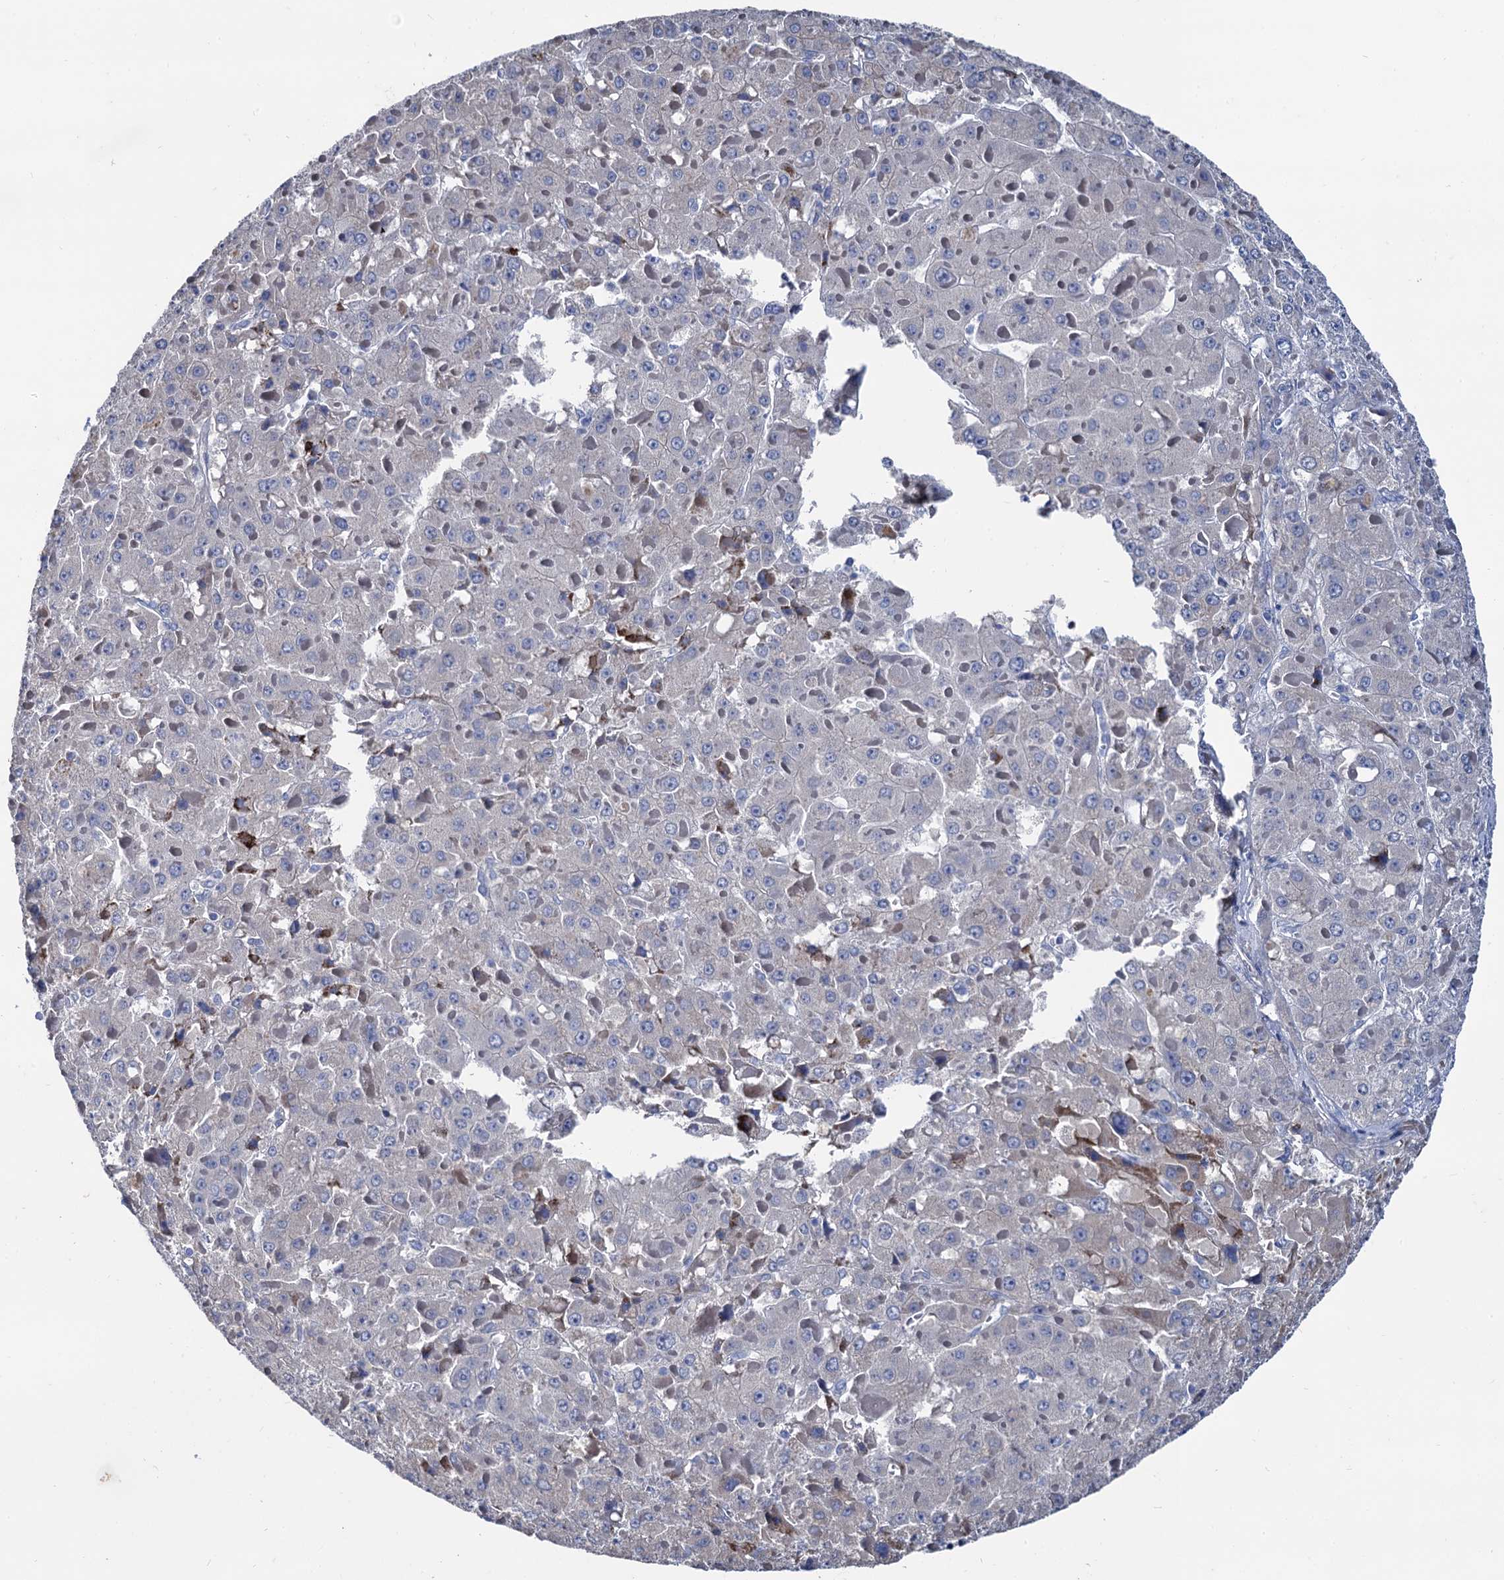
{"staining": {"intensity": "negative", "quantity": "none", "location": "none"}, "tissue": "liver cancer", "cell_type": "Tumor cells", "image_type": "cancer", "snomed": [{"axis": "morphology", "description": "Carcinoma, Hepatocellular, NOS"}, {"axis": "topography", "description": "Liver"}], "caption": "Liver cancer (hepatocellular carcinoma) stained for a protein using immunohistochemistry (IHC) shows no staining tumor cells.", "gene": "FOXR2", "patient": {"sex": "female", "age": 73}}